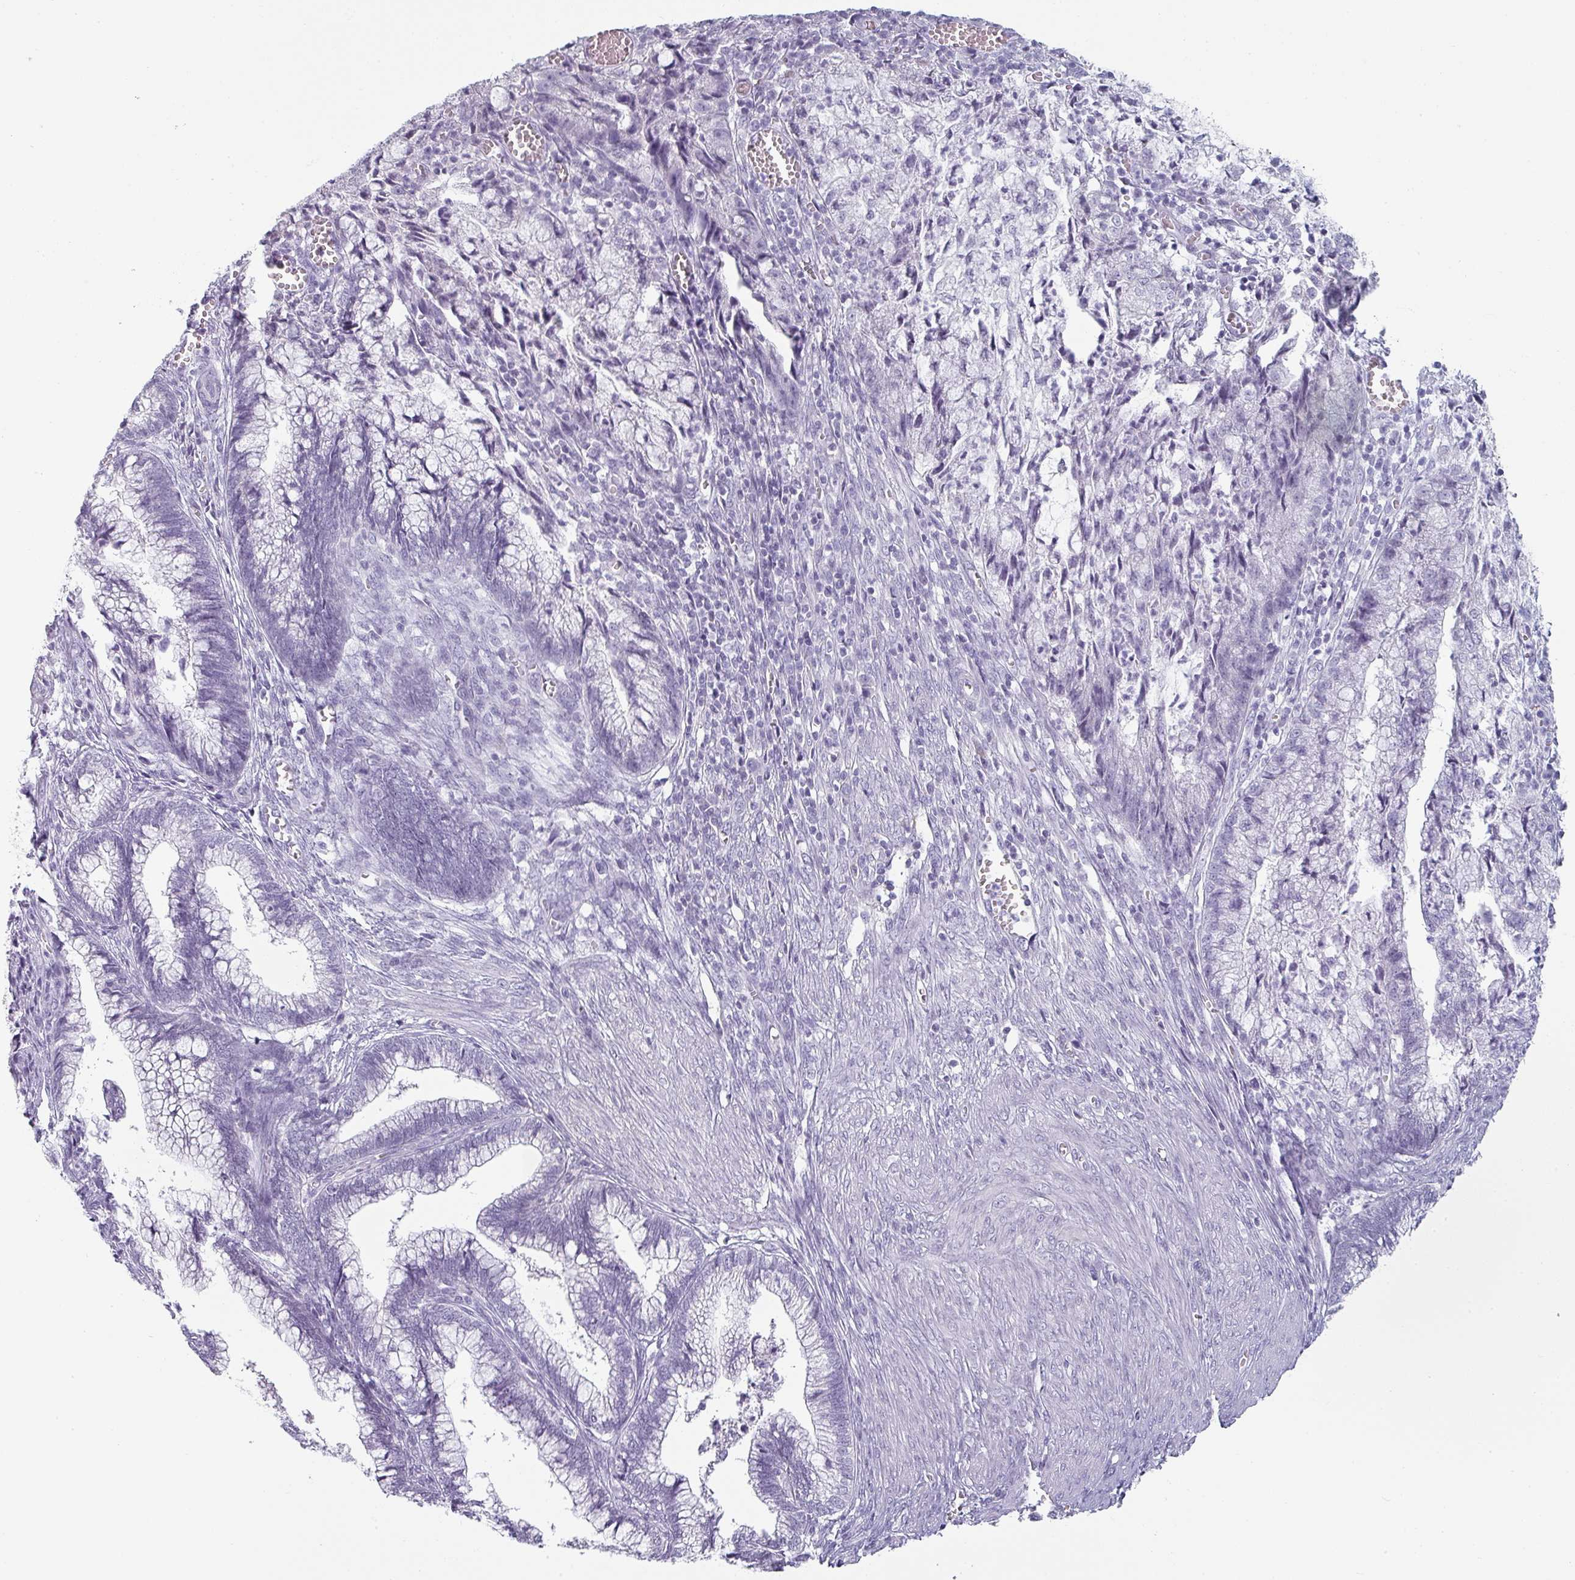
{"staining": {"intensity": "negative", "quantity": "none", "location": "none"}, "tissue": "cervical cancer", "cell_type": "Tumor cells", "image_type": "cancer", "snomed": [{"axis": "morphology", "description": "Adenocarcinoma, NOS"}, {"axis": "topography", "description": "Cervix"}], "caption": "Immunohistochemistry of adenocarcinoma (cervical) exhibits no expression in tumor cells.", "gene": "SFTPA1", "patient": {"sex": "female", "age": 44}}